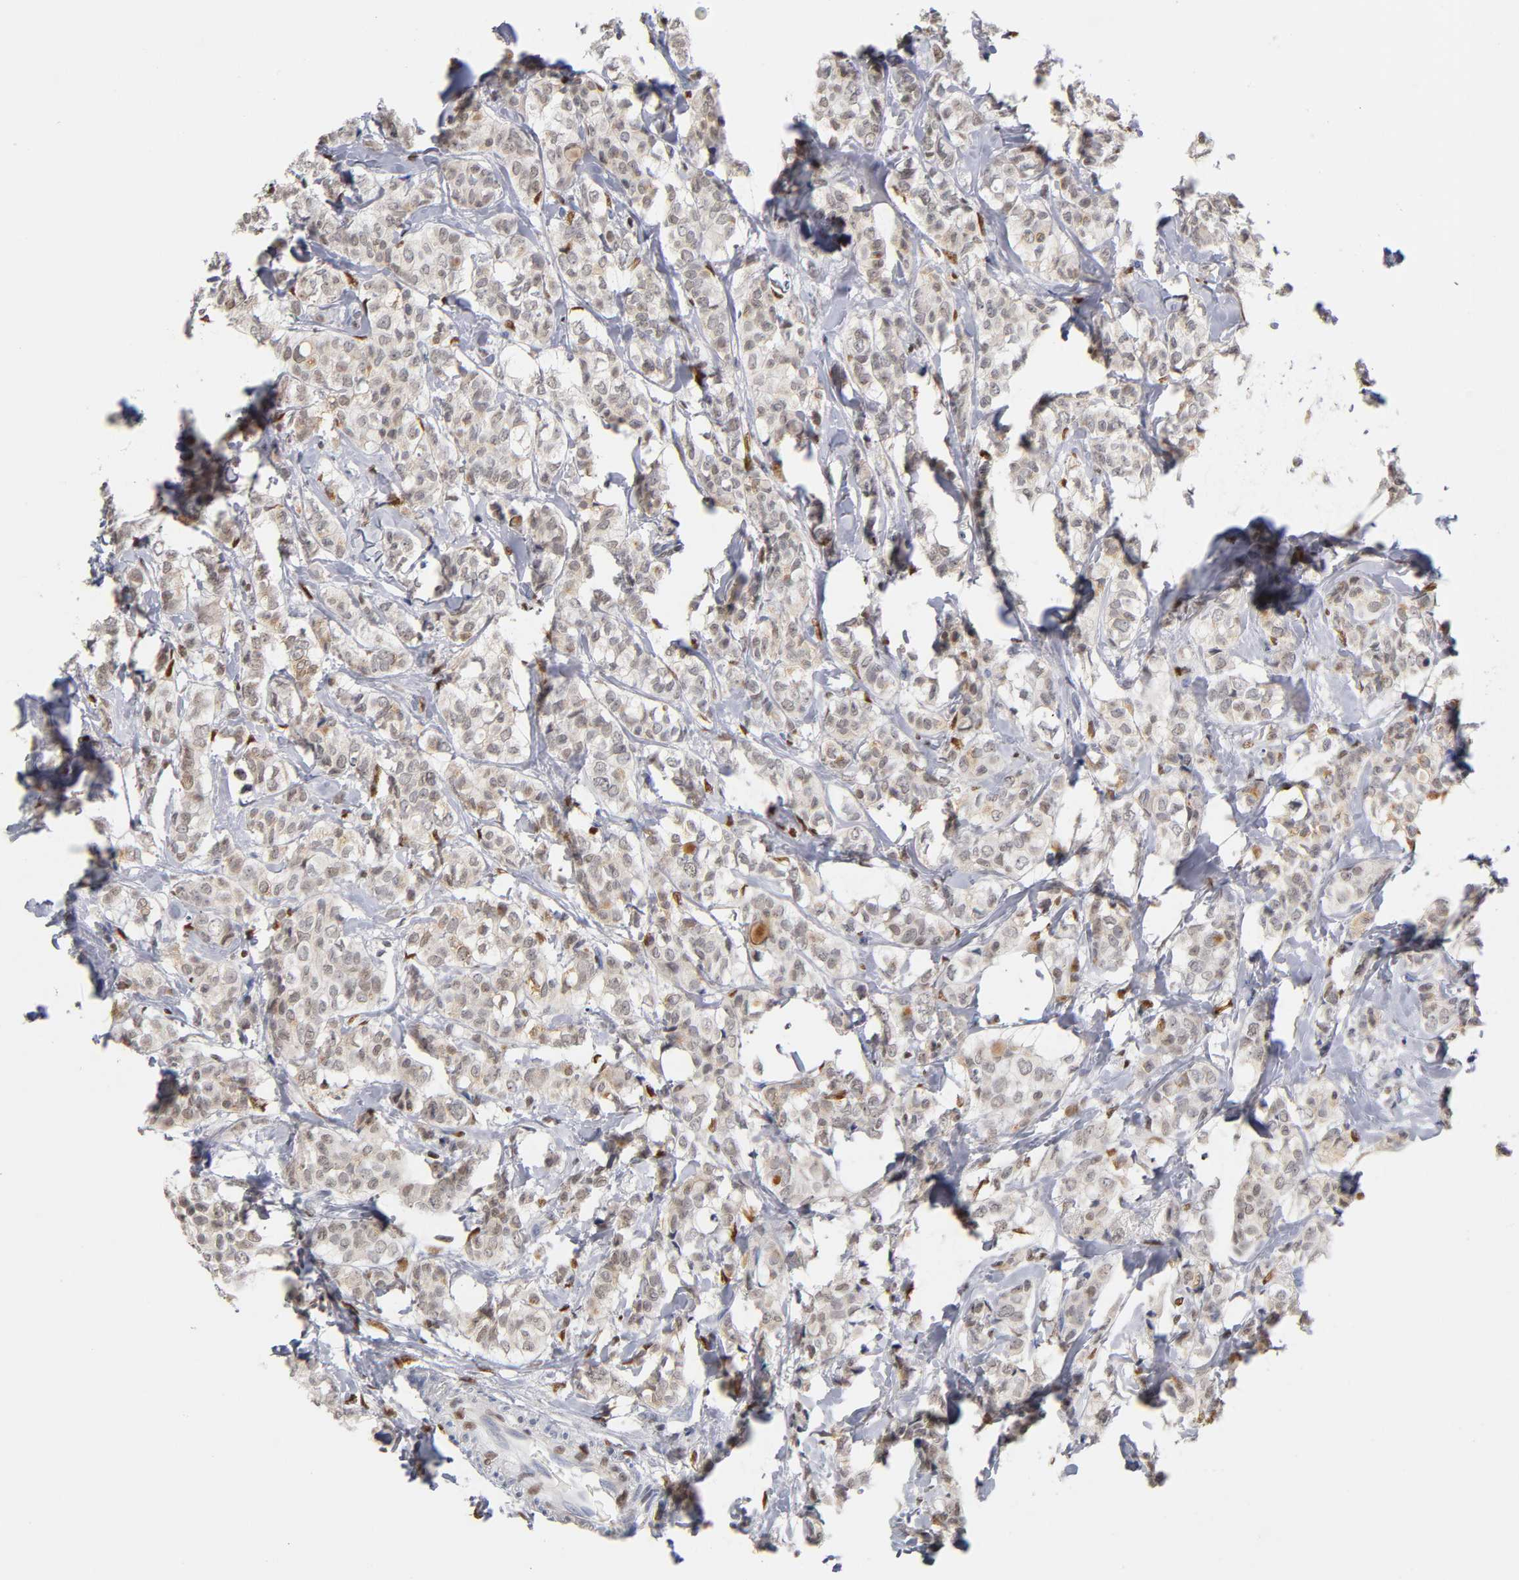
{"staining": {"intensity": "weak", "quantity": ">75%", "location": "nuclear"}, "tissue": "breast cancer", "cell_type": "Tumor cells", "image_type": "cancer", "snomed": [{"axis": "morphology", "description": "Lobular carcinoma"}, {"axis": "topography", "description": "Breast"}], "caption": "A high-resolution photomicrograph shows immunohistochemistry staining of breast lobular carcinoma, which demonstrates weak nuclear expression in about >75% of tumor cells. (DAB IHC, brown staining for protein, blue staining for nuclei).", "gene": "RUNX1", "patient": {"sex": "female", "age": 60}}